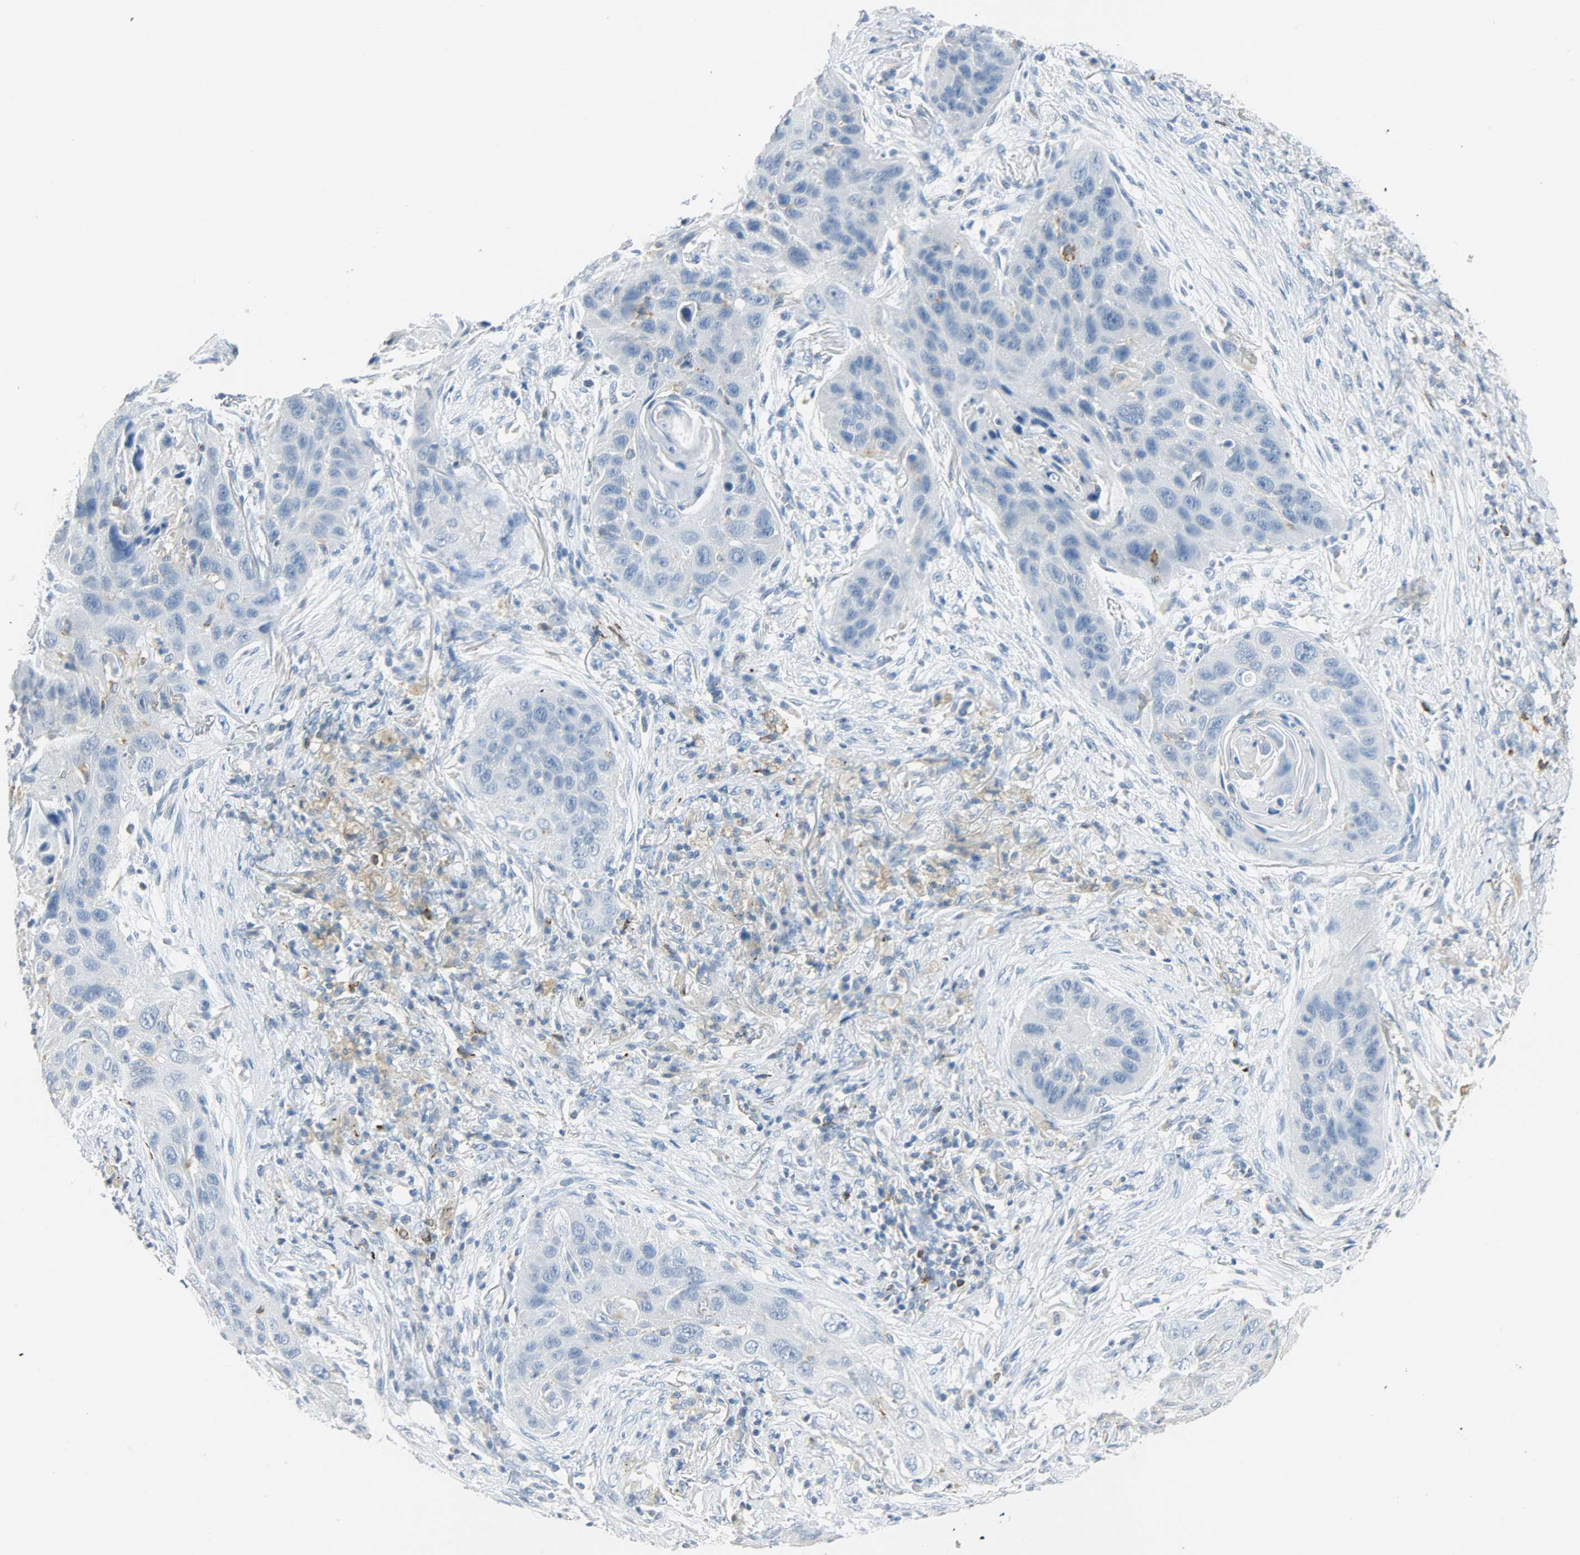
{"staining": {"intensity": "negative", "quantity": "none", "location": "none"}, "tissue": "lung cancer", "cell_type": "Tumor cells", "image_type": "cancer", "snomed": [{"axis": "morphology", "description": "Squamous cell carcinoma, NOS"}, {"axis": "topography", "description": "Lung"}], "caption": "Lung cancer was stained to show a protein in brown. There is no significant positivity in tumor cells. Brightfield microscopy of IHC stained with DAB (3,3'-diaminobenzidine) (brown) and hematoxylin (blue), captured at high magnification.", "gene": "PTPN6", "patient": {"sex": "female", "age": 67}}